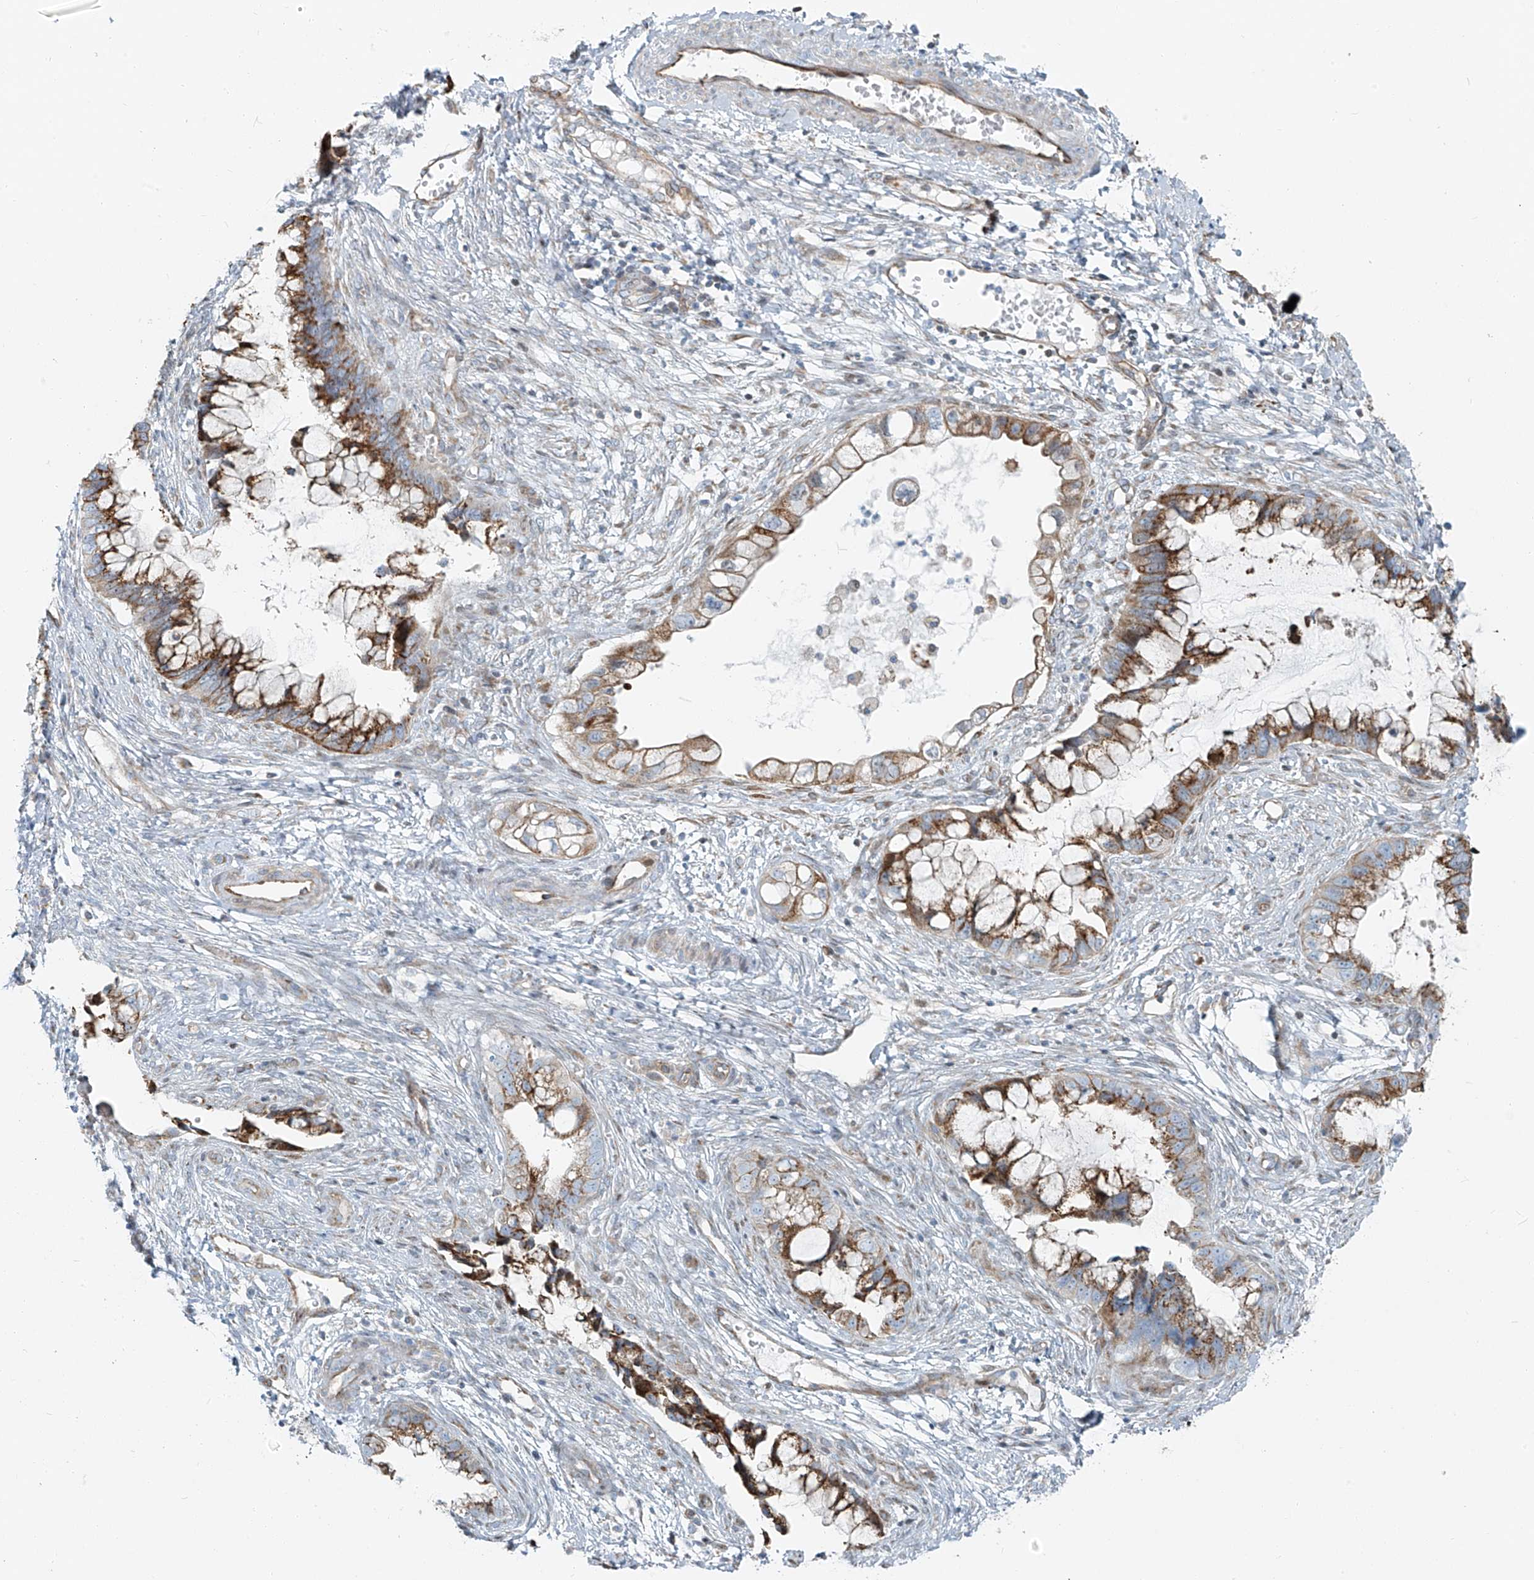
{"staining": {"intensity": "strong", "quantity": ">75%", "location": "cytoplasmic/membranous"}, "tissue": "cervical cancer", "cell_type": "Tumor cells", "image_type": "cancer", "snomed": [{"axis": "morphology", "description": "Adenocarcinoma, NOS"}, {"axis": "topography", "description": "Cervix"}], "caption": "A brown stain highlights strong cytoplasmic/membranous staining of a protein in cervical adenocarcinoma tumor cells.", "gene": "HIC2", "patient": {"sex": "female", "age": 44}}